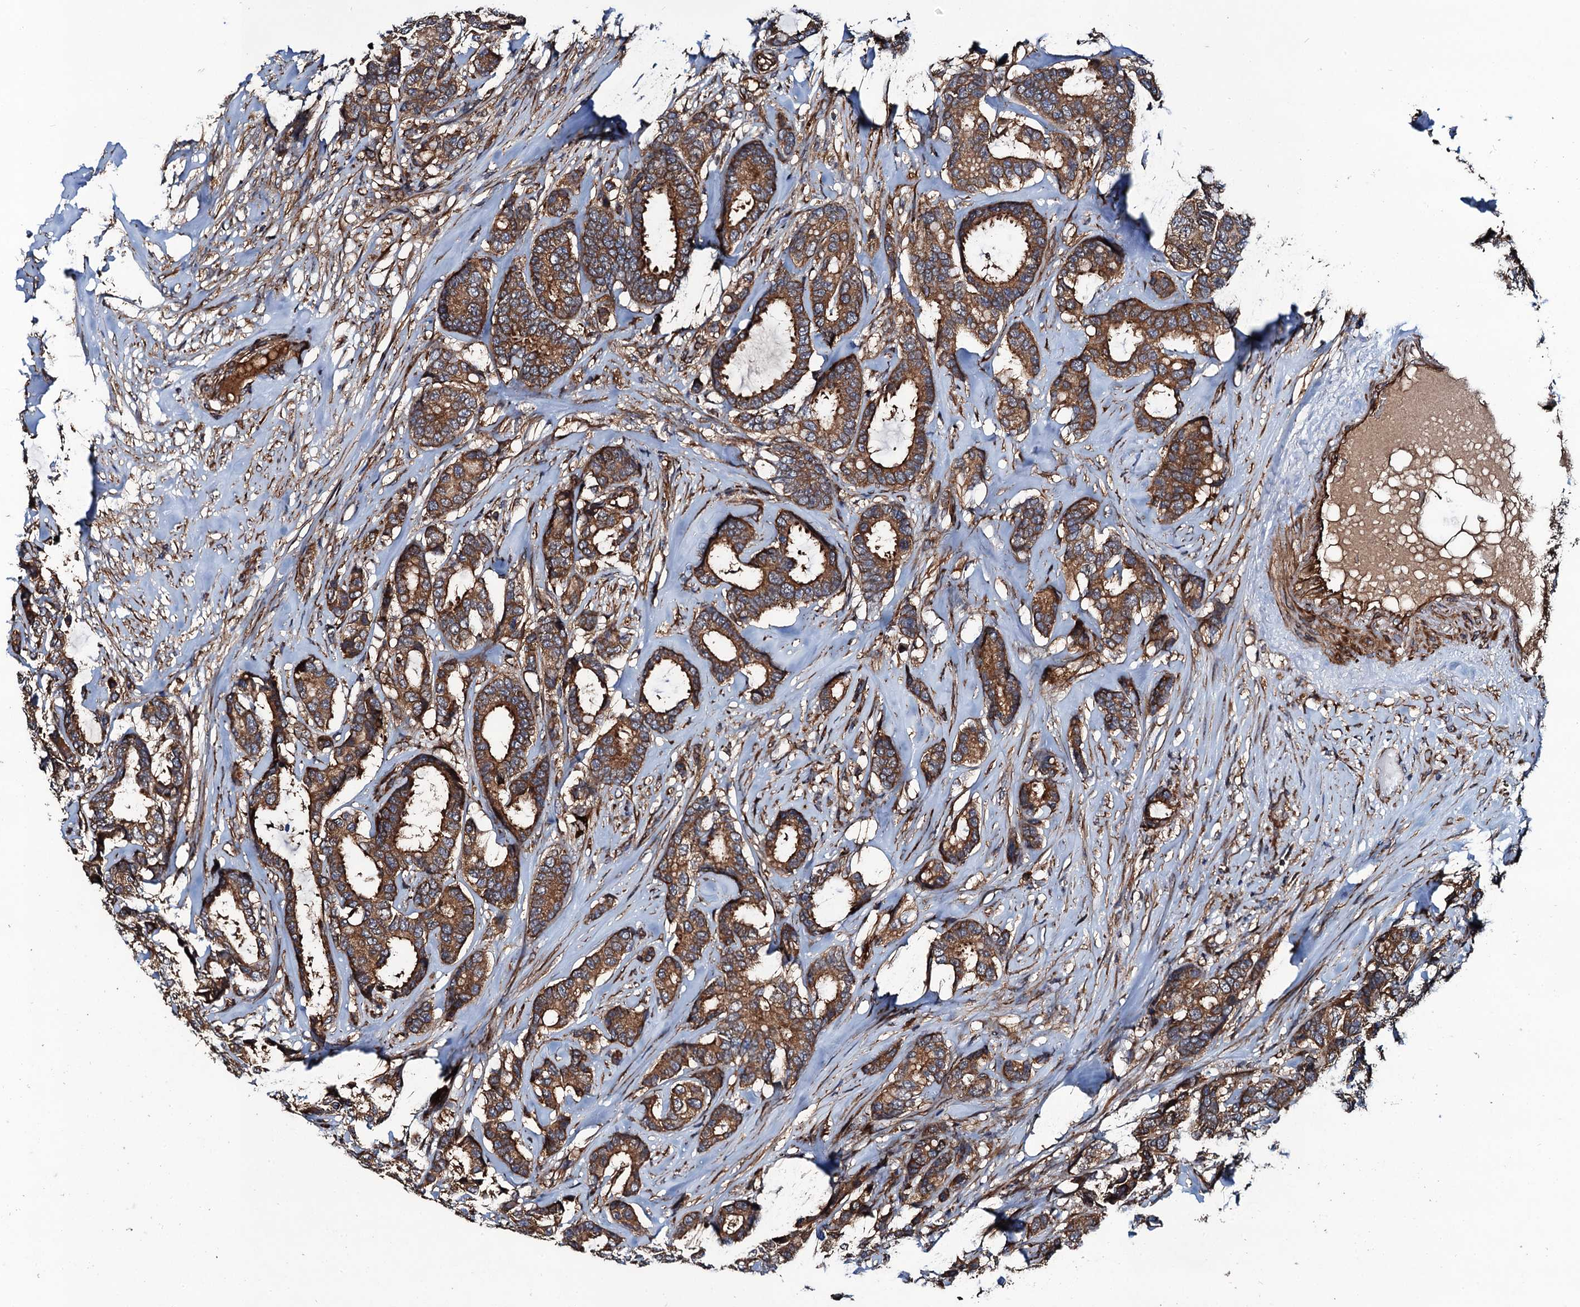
{"staining": {"intensity": "strong", "quantity": ">75%", "location": "cytoplasmic/membranous"}, "tissue": "breast cancer", "cell_type": "Tumor cells", "image_type": "cancer", "snomed": [{"axis": "morphology", "description": "Duct carcinoma"}, {"axis": "topography", "description": "Breast"}], "caption": "Breast infiltrating ductal carcinoma stained with a protein marker demonstrates strong staining in tumor cells.", "gene": "NEK1", "patient": {"sex": "female", "age": 87}}